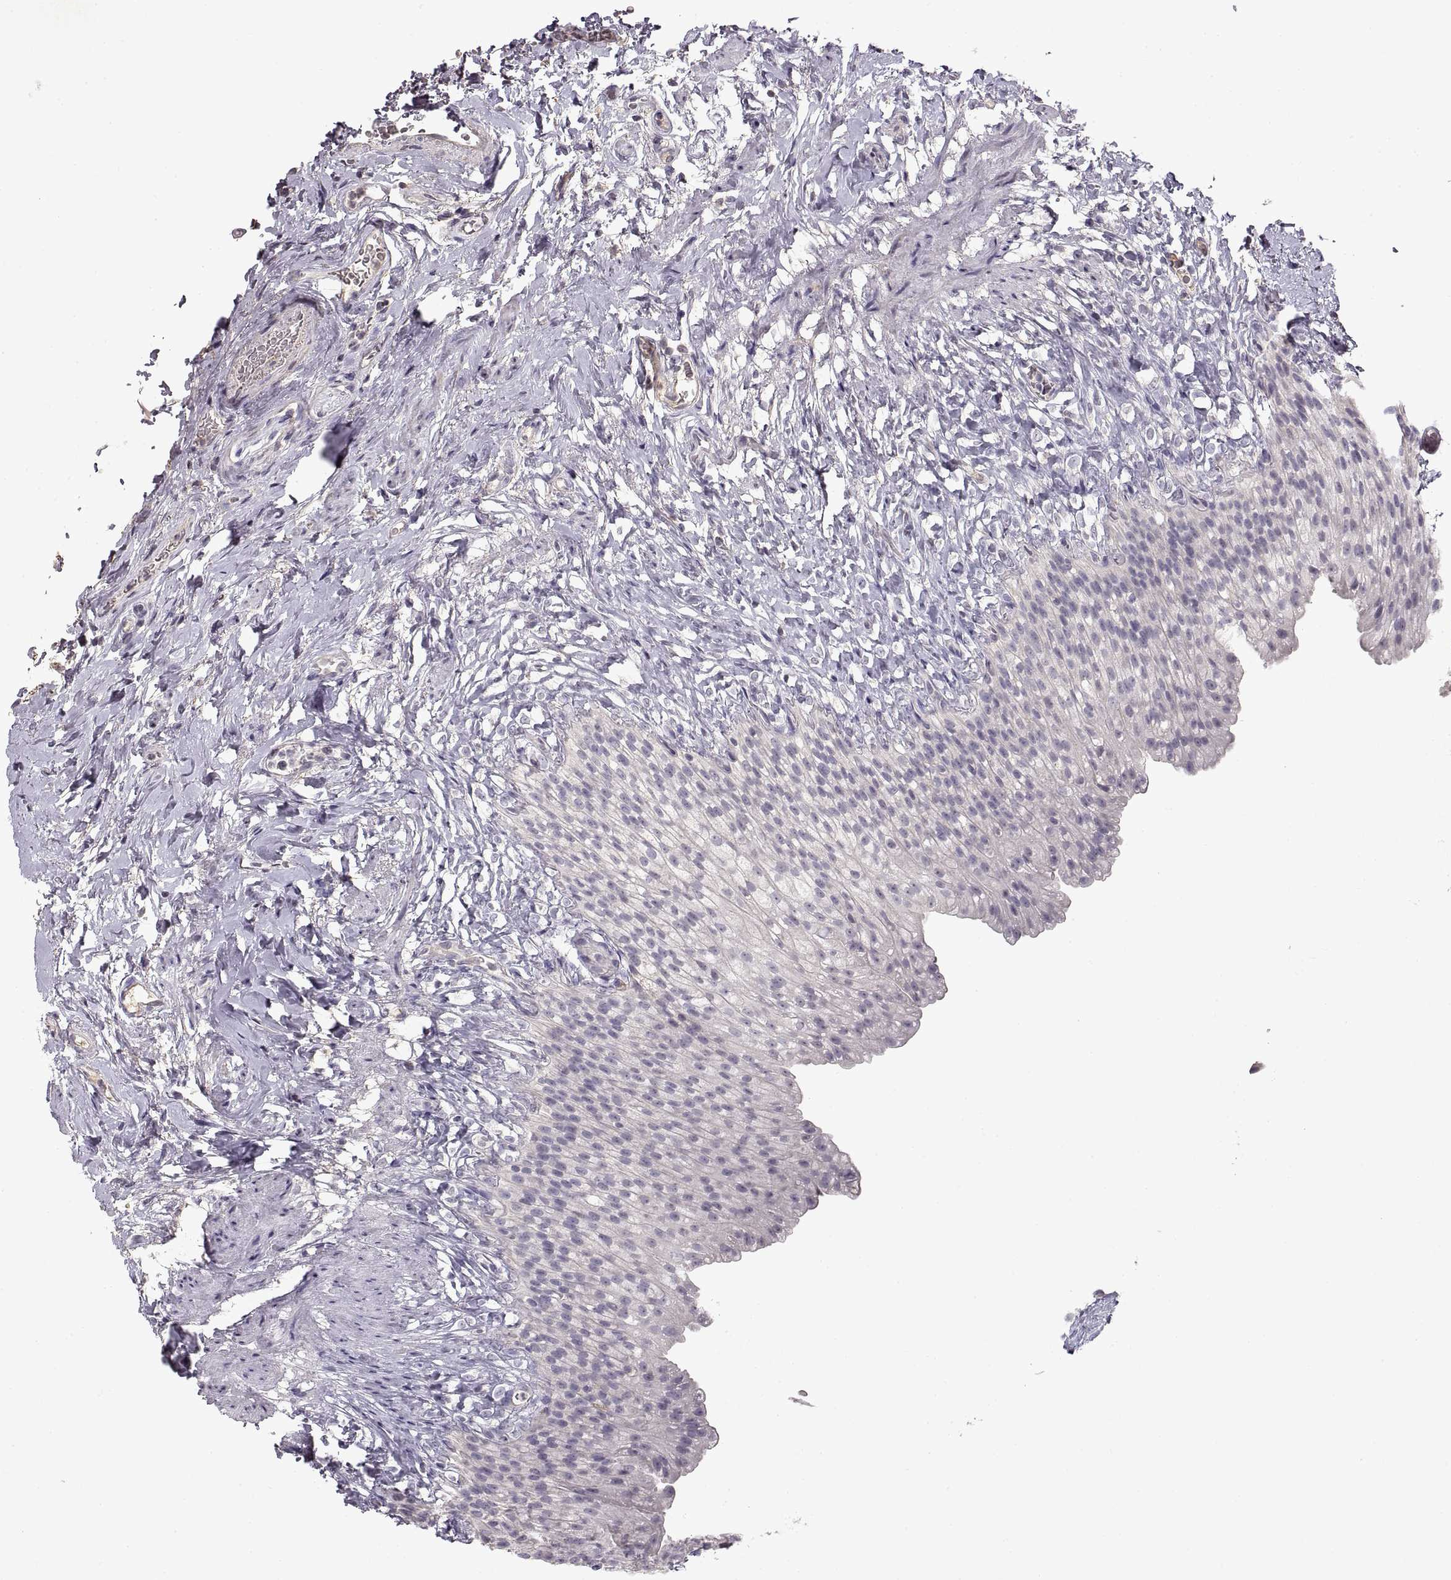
{"staining": {"intensity": "negative", "quantity": "none", "location": "none"}, "tissue": "urinary bladder", "cell_type": "Urothelial cells", "image_type": "normal", "snomed": [{"axis": "morphology", "description": "Normal tissue, NOS"}, {"axis": "topography", "description": "Urinary bladder"}], "caption": "Micrograph shows no significant protein staining in urothelial cells of normal urinary bladder. (Brightfield microscopy of DAB (3,3'-diaminobenzidine) immunohistochemistry (IHC) at high magnification).", "gene": "ADAM11", "patient": {"sex": "male", "age": 76}}